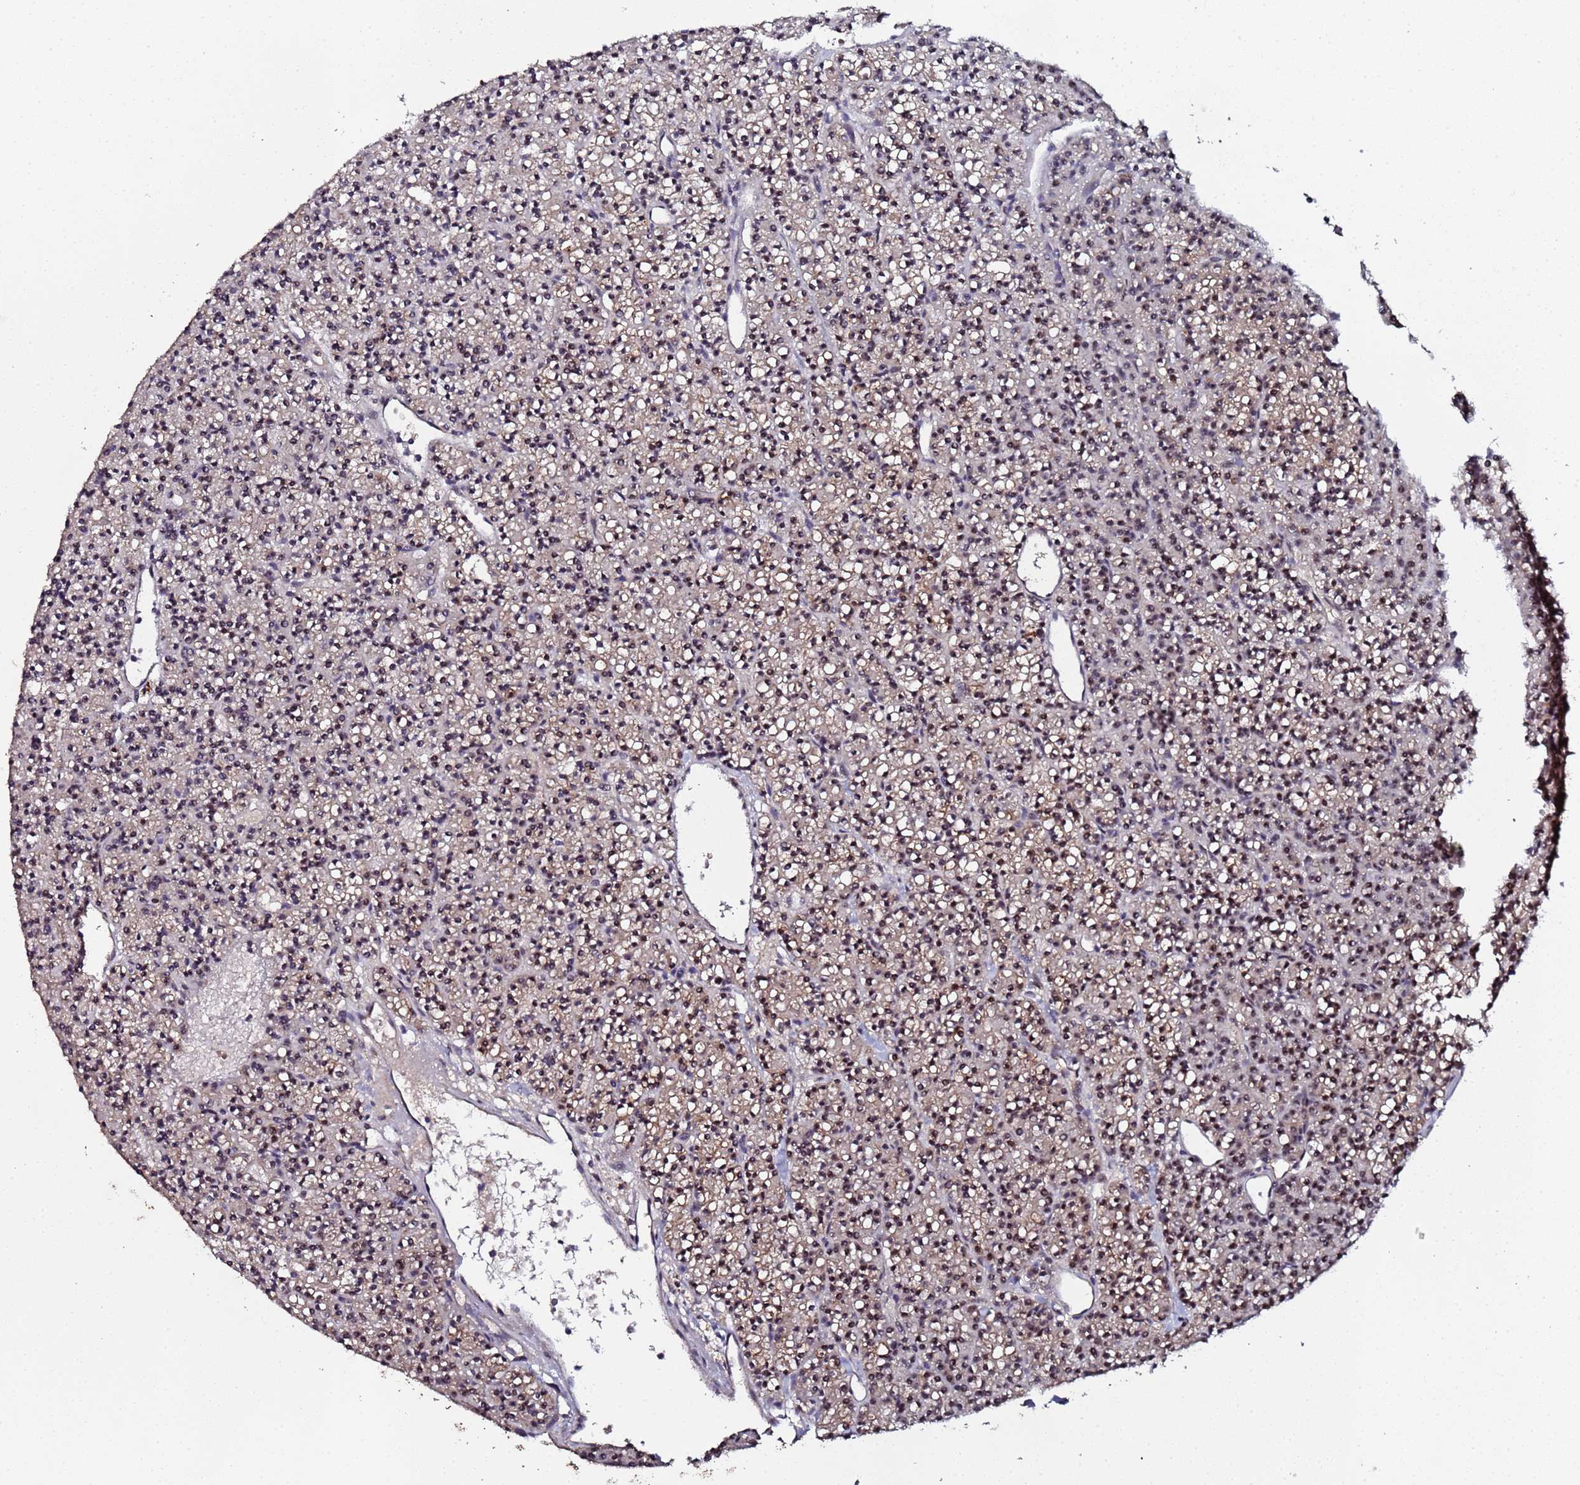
{"staining": {"intensity": "weak", "quantity": "25%-75%", "location": "cytoplasmic/membranous"}, "tissue": "parathyroid gland", "cell_type": "Glandular cells", "image_type": "normal", "snomed": [{"axis": "morphology", "description": "Normal tissue, NOS"}, {"axis": "topography", "description": "Parathyroid gland"}], "caption": "A brown stain shows weak cytoplasmic/membranous positivity of a protein in glandular cells of benign human parathyroid gland. (brown staining indicates protein expression, while blue staining denotes nuclei).", "gene": "OSER1", "patient": {"sex": "female", "age": 45}}